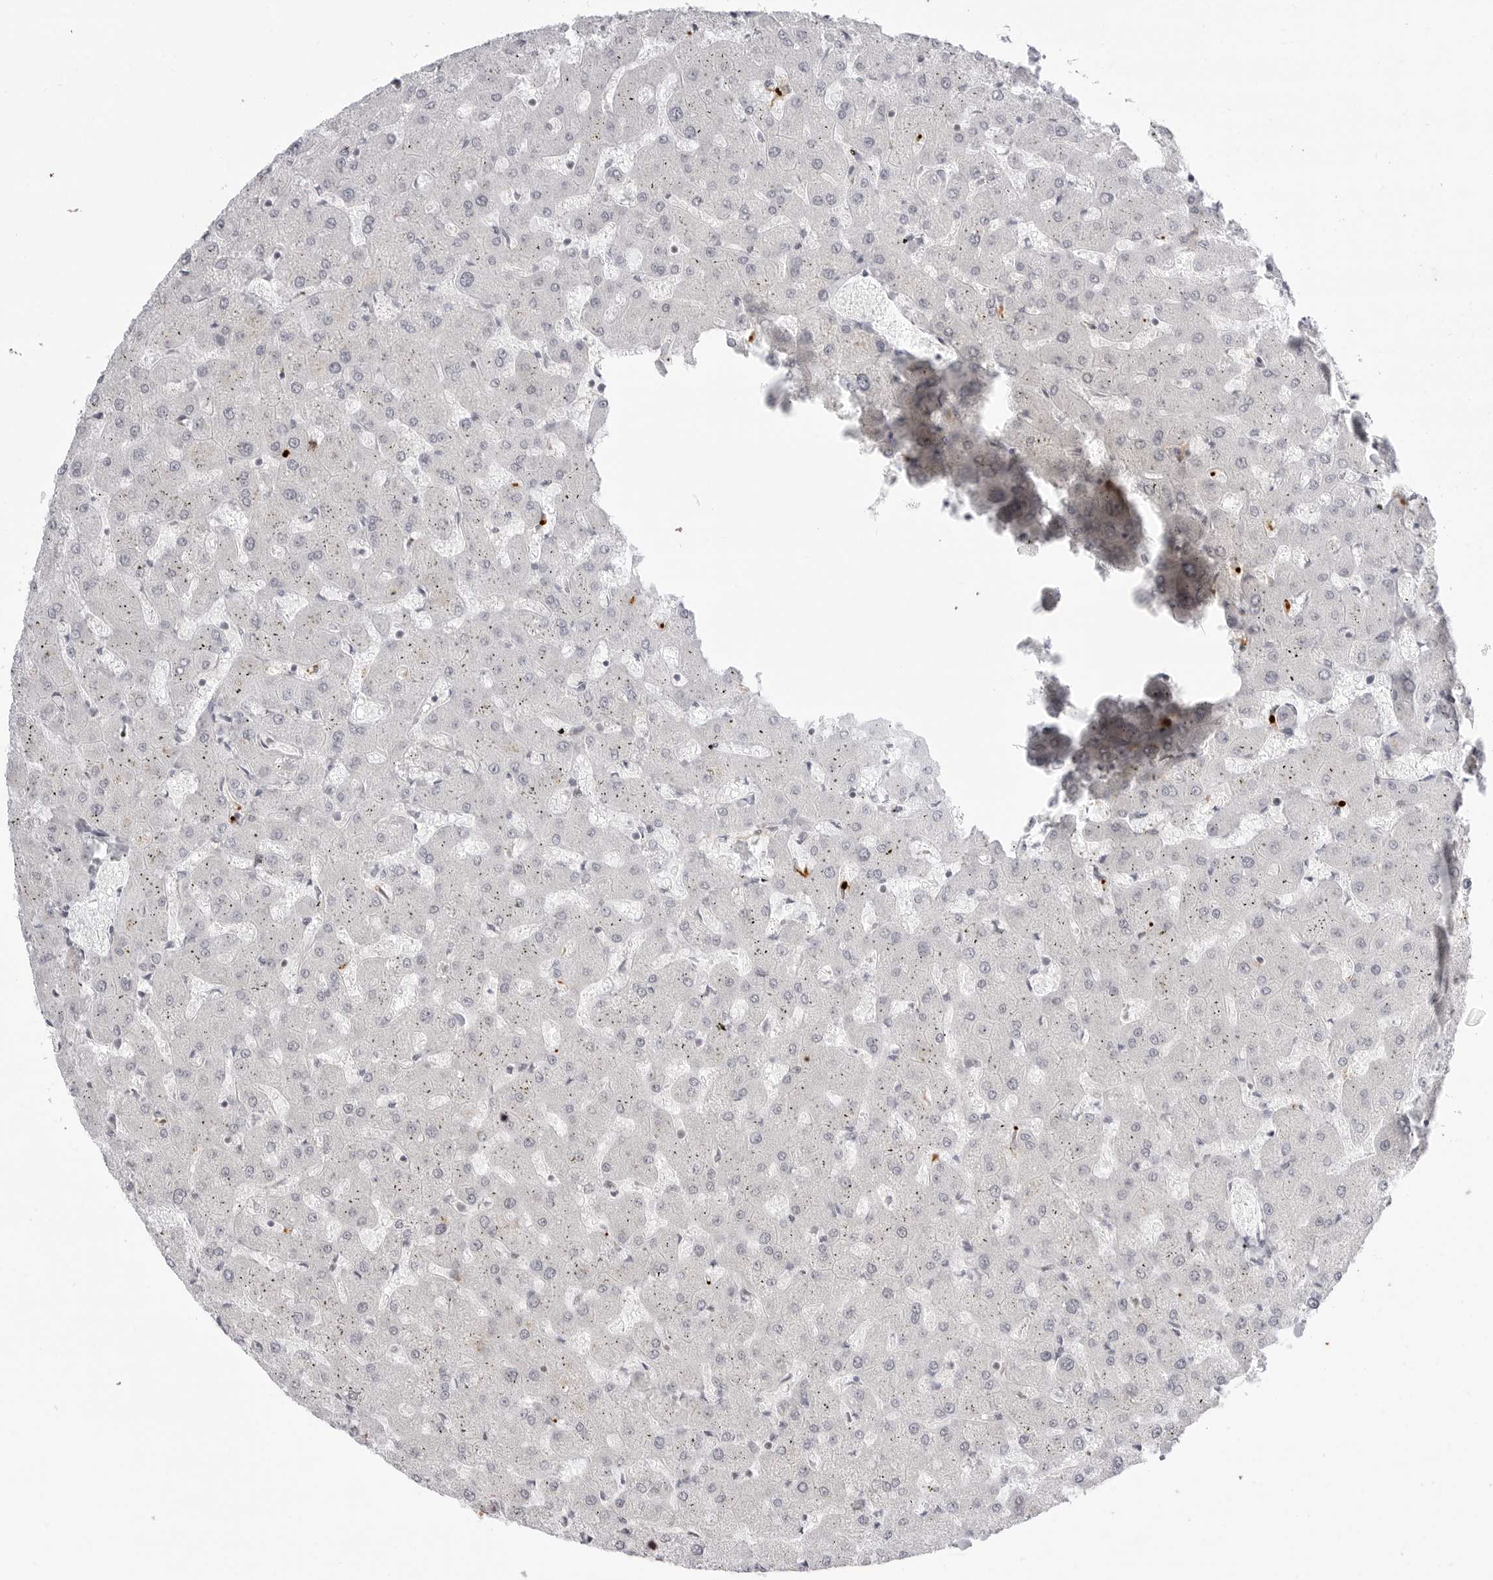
{"staining": {"intensity": "negative", "quantity": "none", "location": "none"}, "tissue": "liver", "cell_type": "Cholangiocytes", "image_type": "normal", "snomed": [{"axis": "morphology", "description": "Normal tissue, NOS"}, {"axis": "topography", "description": "Liver"}], "caption": "Immunohistochemical staining of normal human liver shows no significant staining in cholangiocytes. (DAB IHC with hematoxylin counter stain).", "gene": "PPP2R5C", "patient": {"sex": "female", "age": 63}}